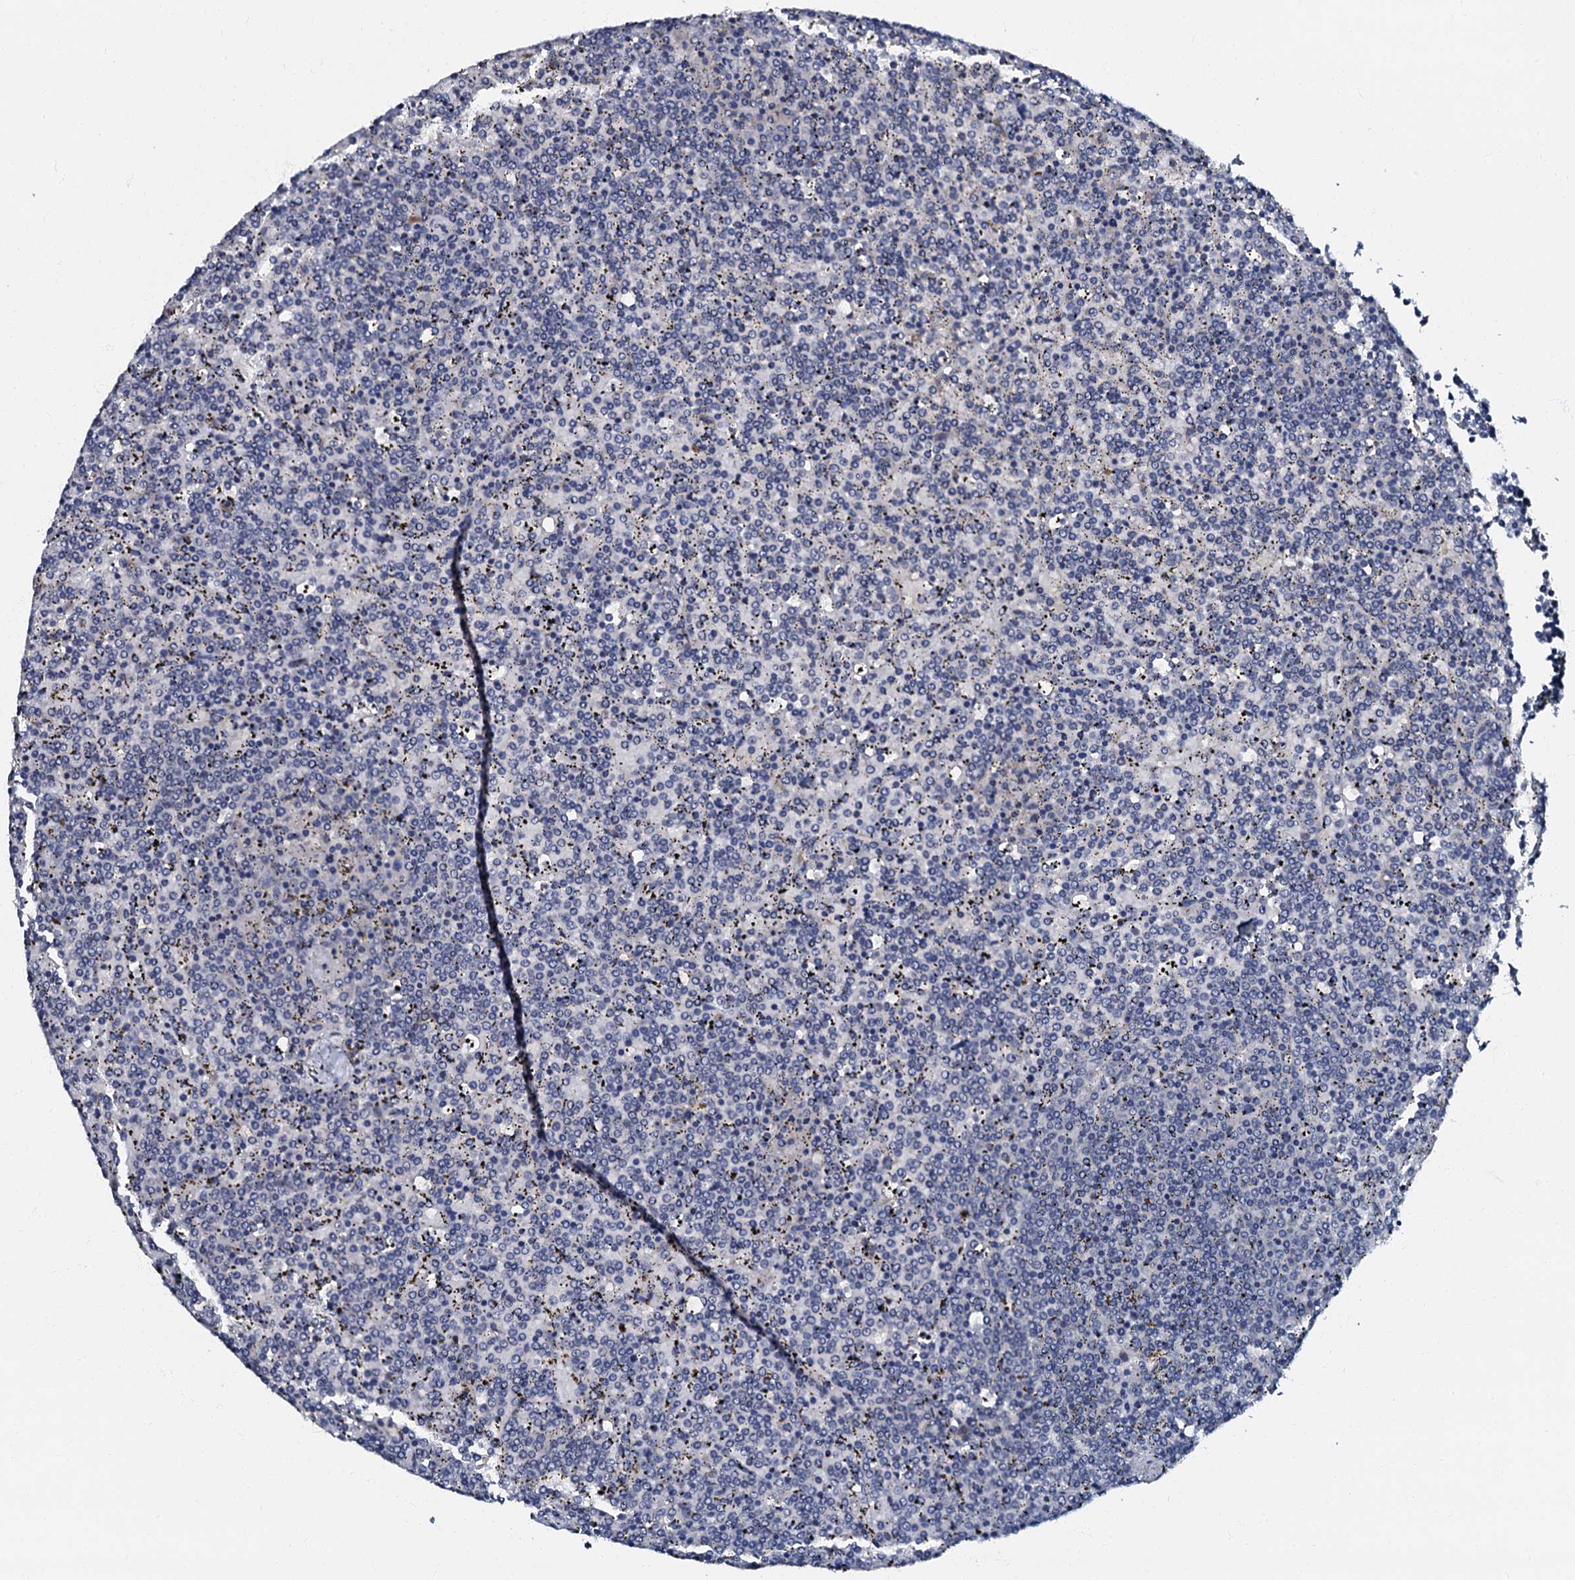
{"staining": {"intensity": "negative", "quantity": "none", "location": "none"}, "tissue": "lymphoma", "cell_type": "Tumor cells", "image_type": "cancer", "snomed": [{"axis": "morphology", "description": "Malignant lymphoma, non-Hodgkin's type, Low grade"}, {"axis": "topography", "description": "Spleen"}], "caption": "Immunohistochemical staining of lymphoma shows no significant expression in tumor cells.", "gene": "OLAH", "patient": {"sex": "female", "age": 19}}